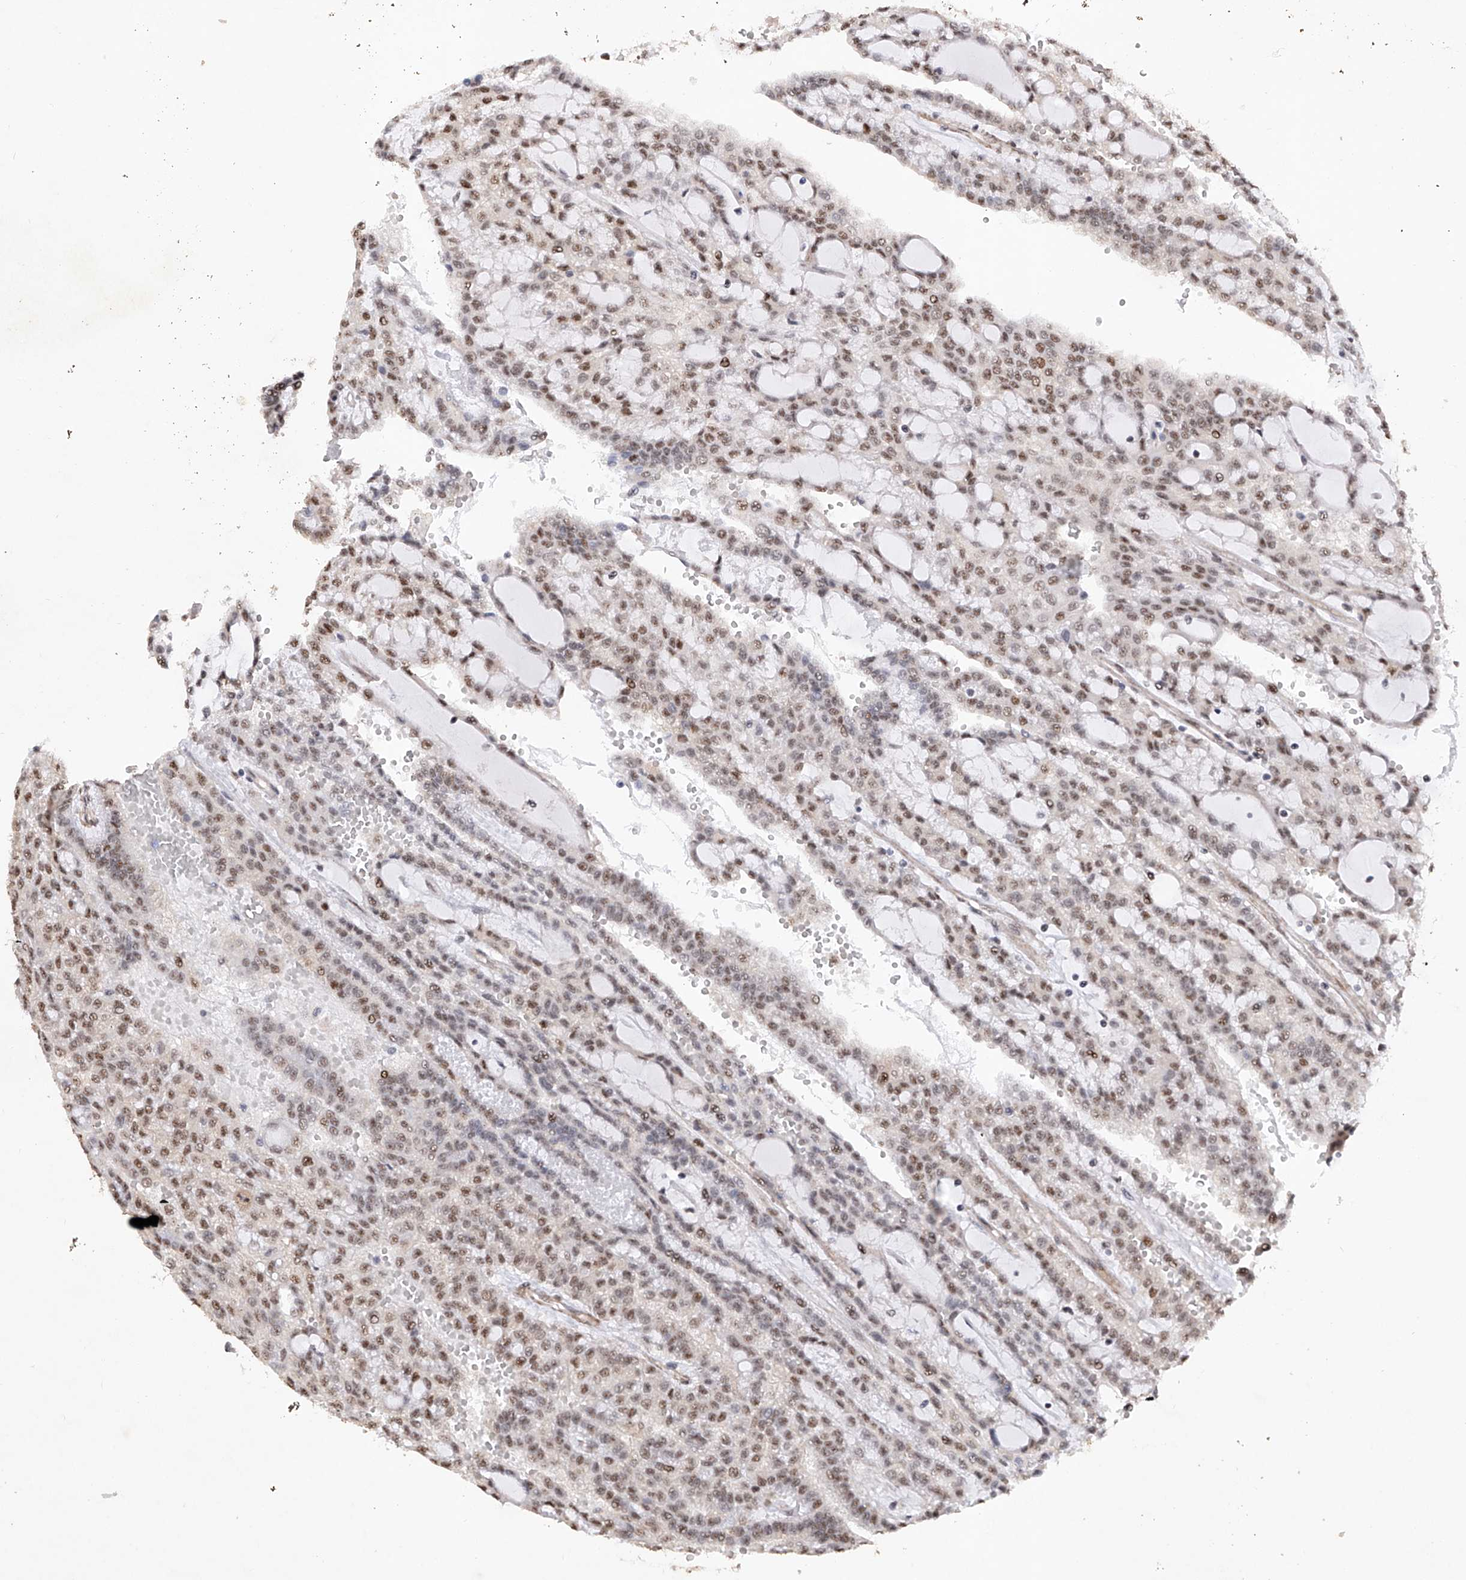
{"staining": {"intensity": "moderate", "quantity": ">75%", "location": "nuclear"}, "tissue": "renal cancer", "cell_type": "Tumor cells", "image_type": "cancer", "snomed": [{"axis": "morphology", "description": "Adenocarcinoma, NOS"}, {"axis": "topography", "description": "Kidney"}], "caption": "Immunohistochemistry (IHC) photomicrograph of neoplastic tissue: renal cancer stained using IHC demonstrates medium levels of moderate protein expression localized specifically in the nuclear of tumor cells, appearing as a nuclear brown color.", "gene": "NFATC4", "patient": {"sex": "male", "age": 63}}